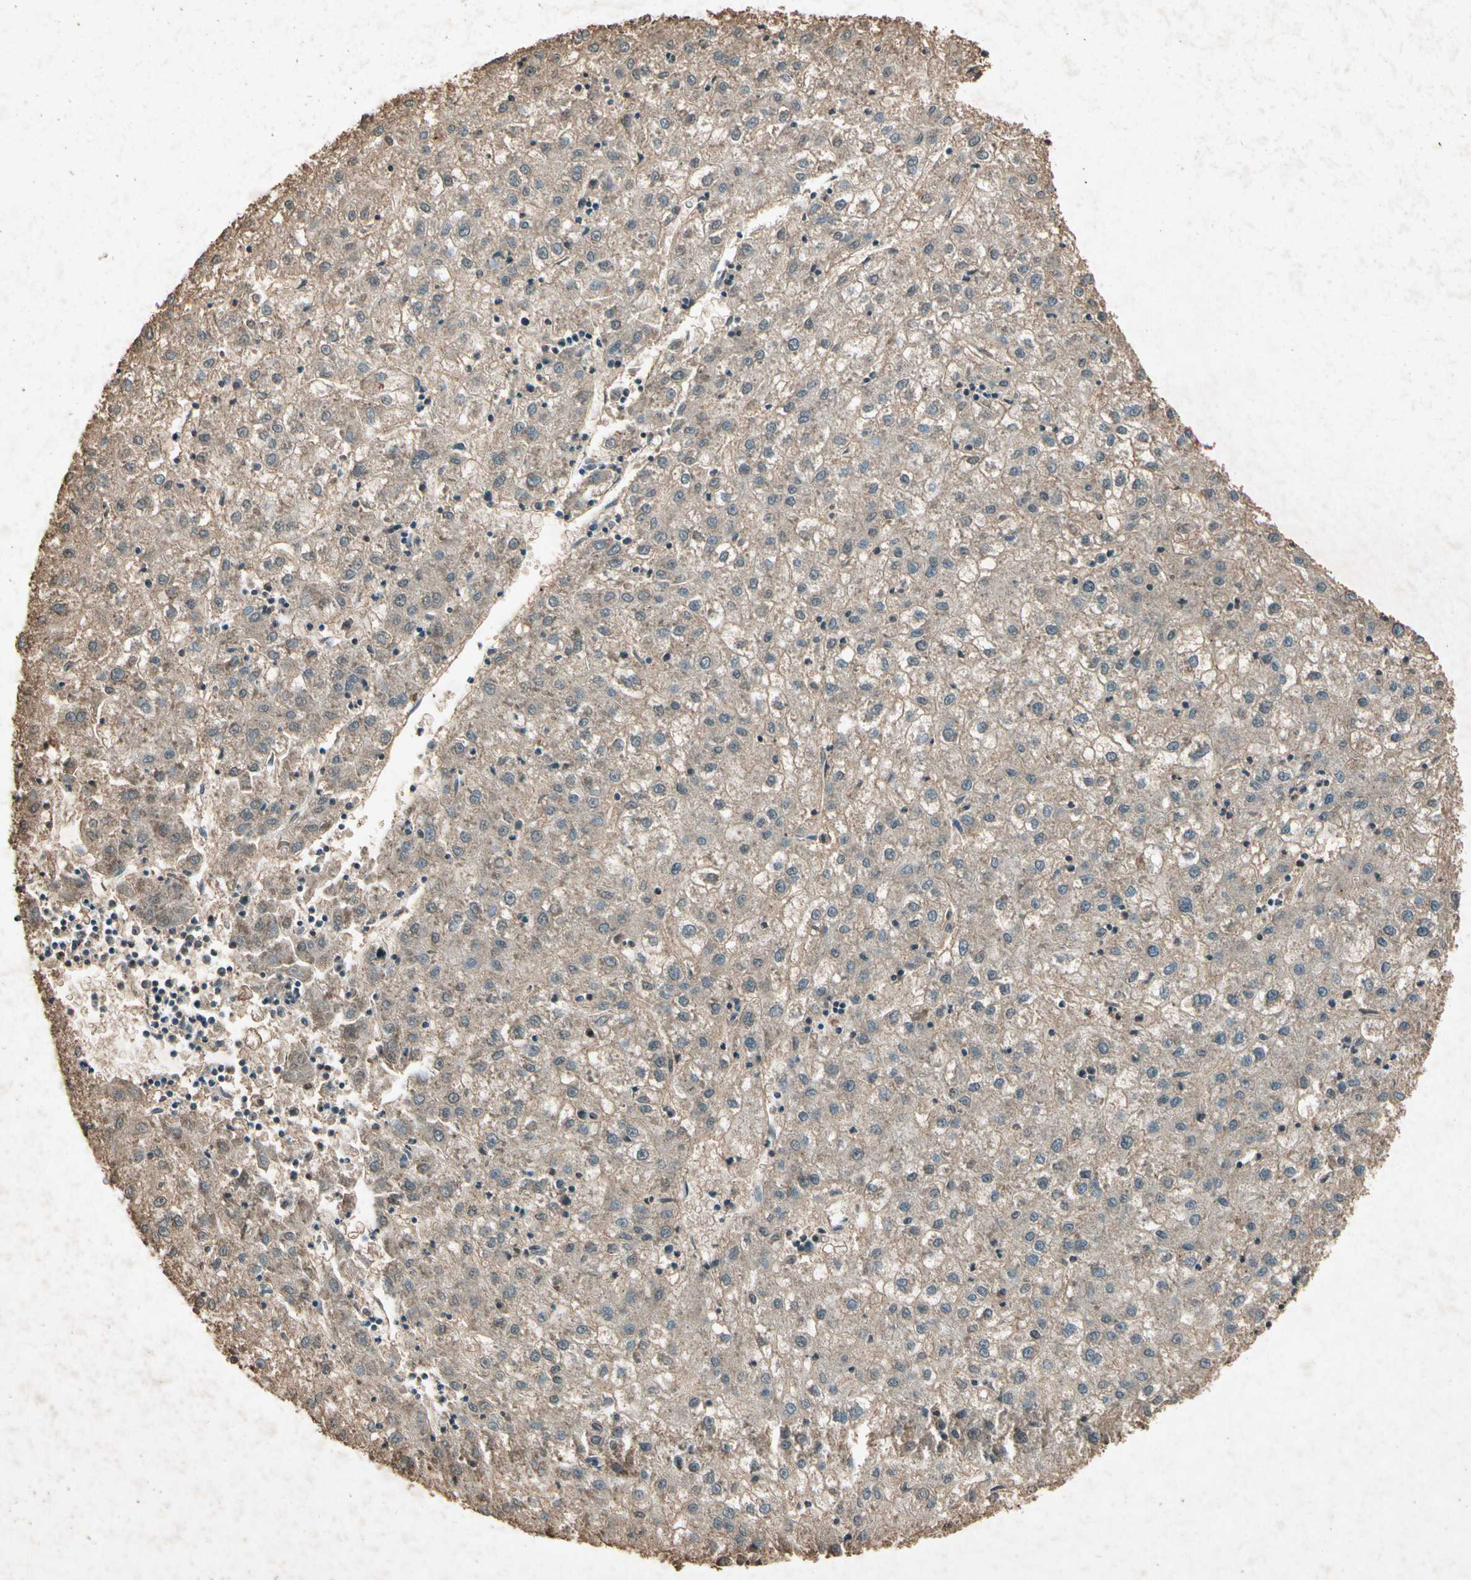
{"staining": {"intensity": "strong", "quantity": ">75%", "location": "cytoplasmic/membranous"}, "tissue": "liver cancer", "cell_type": "Tumor cells", "image_type": "cancer", "snomed": [{"axis": "morphology", "description": "Carcinoma, Hepatocellular, NOS"}, {"axis": "topography", "description": "Liver"}], "caption": "High-magnification brightfield microscopy of hepatocellular carcinoma (liver) stained with DAB (3,3'-diaminobenzidine) (brown) and counterstained with hematoxylin (blue). tumor cells exhibit strong cytoplasmic/membranous positivity is present in about>75% of cells. The protein of interest is stained brown, and the nuclei are stained in blue (DAB IHC with brightfield microscopy, high magnification).", "gene": "GC", "patient": {"sex": "male", "age": 72}}